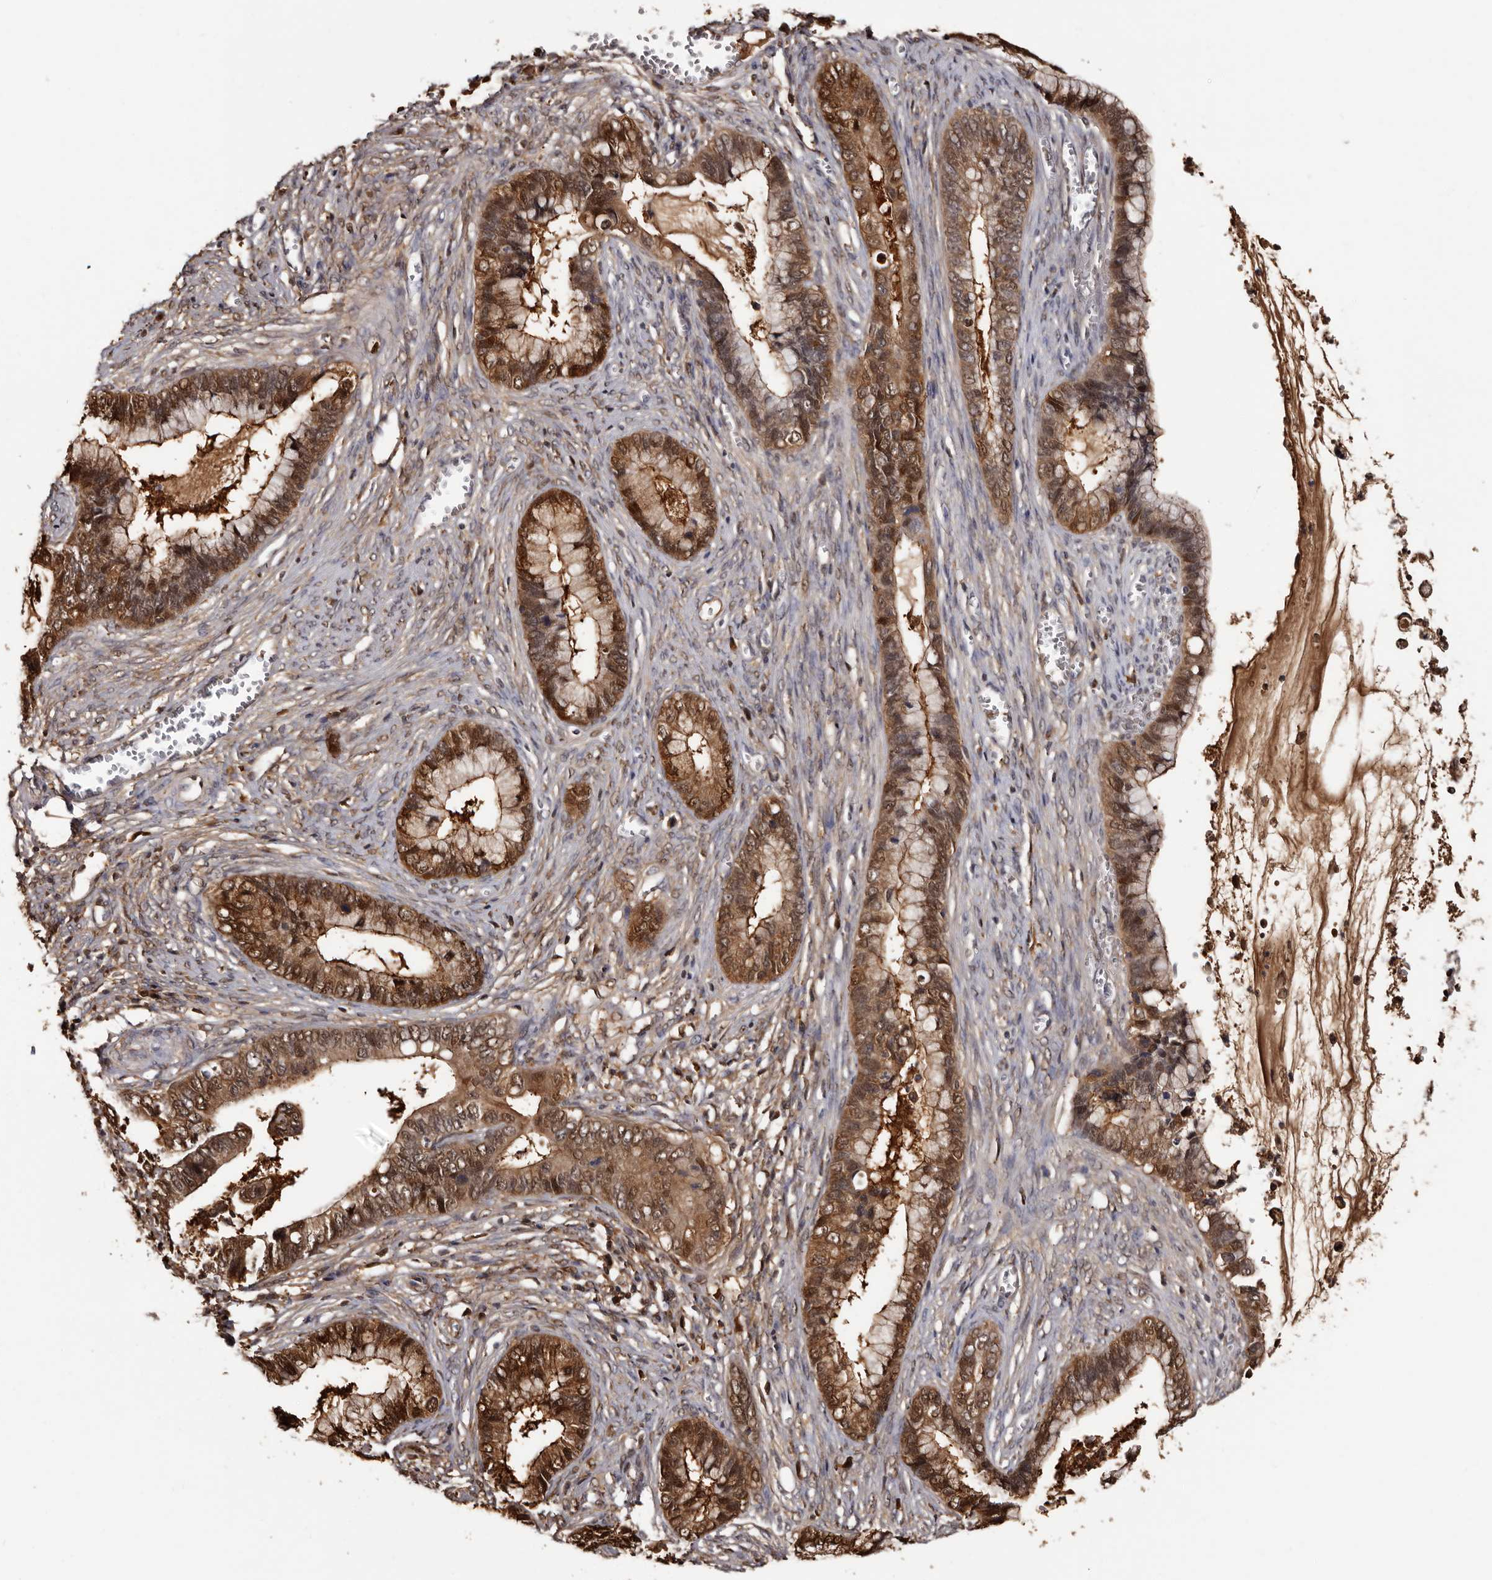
{"staining": {"intensity": "strong", "quantity": ">75%", "location": "cytoplasmic/membranous,nuclear"}, "tissue": "cervical cancer", "cell_type": "Tumor cells", "image_type": "cancer", "snomed": [{"axis": "morphology", "description": "Adenocarcinoma, NOS"}, {"axis": "topography", "description": "Cervix"}], "caption": "The photomicrograph reveals immunohistochemical staining of cervical adenocarcinoma. There is strong cytoplasmic/membranous and nuclear positivity is present in about >75% of tumor cells.", "gene": "DNPH1", "patient": {"sex": "female", "age": 44}}